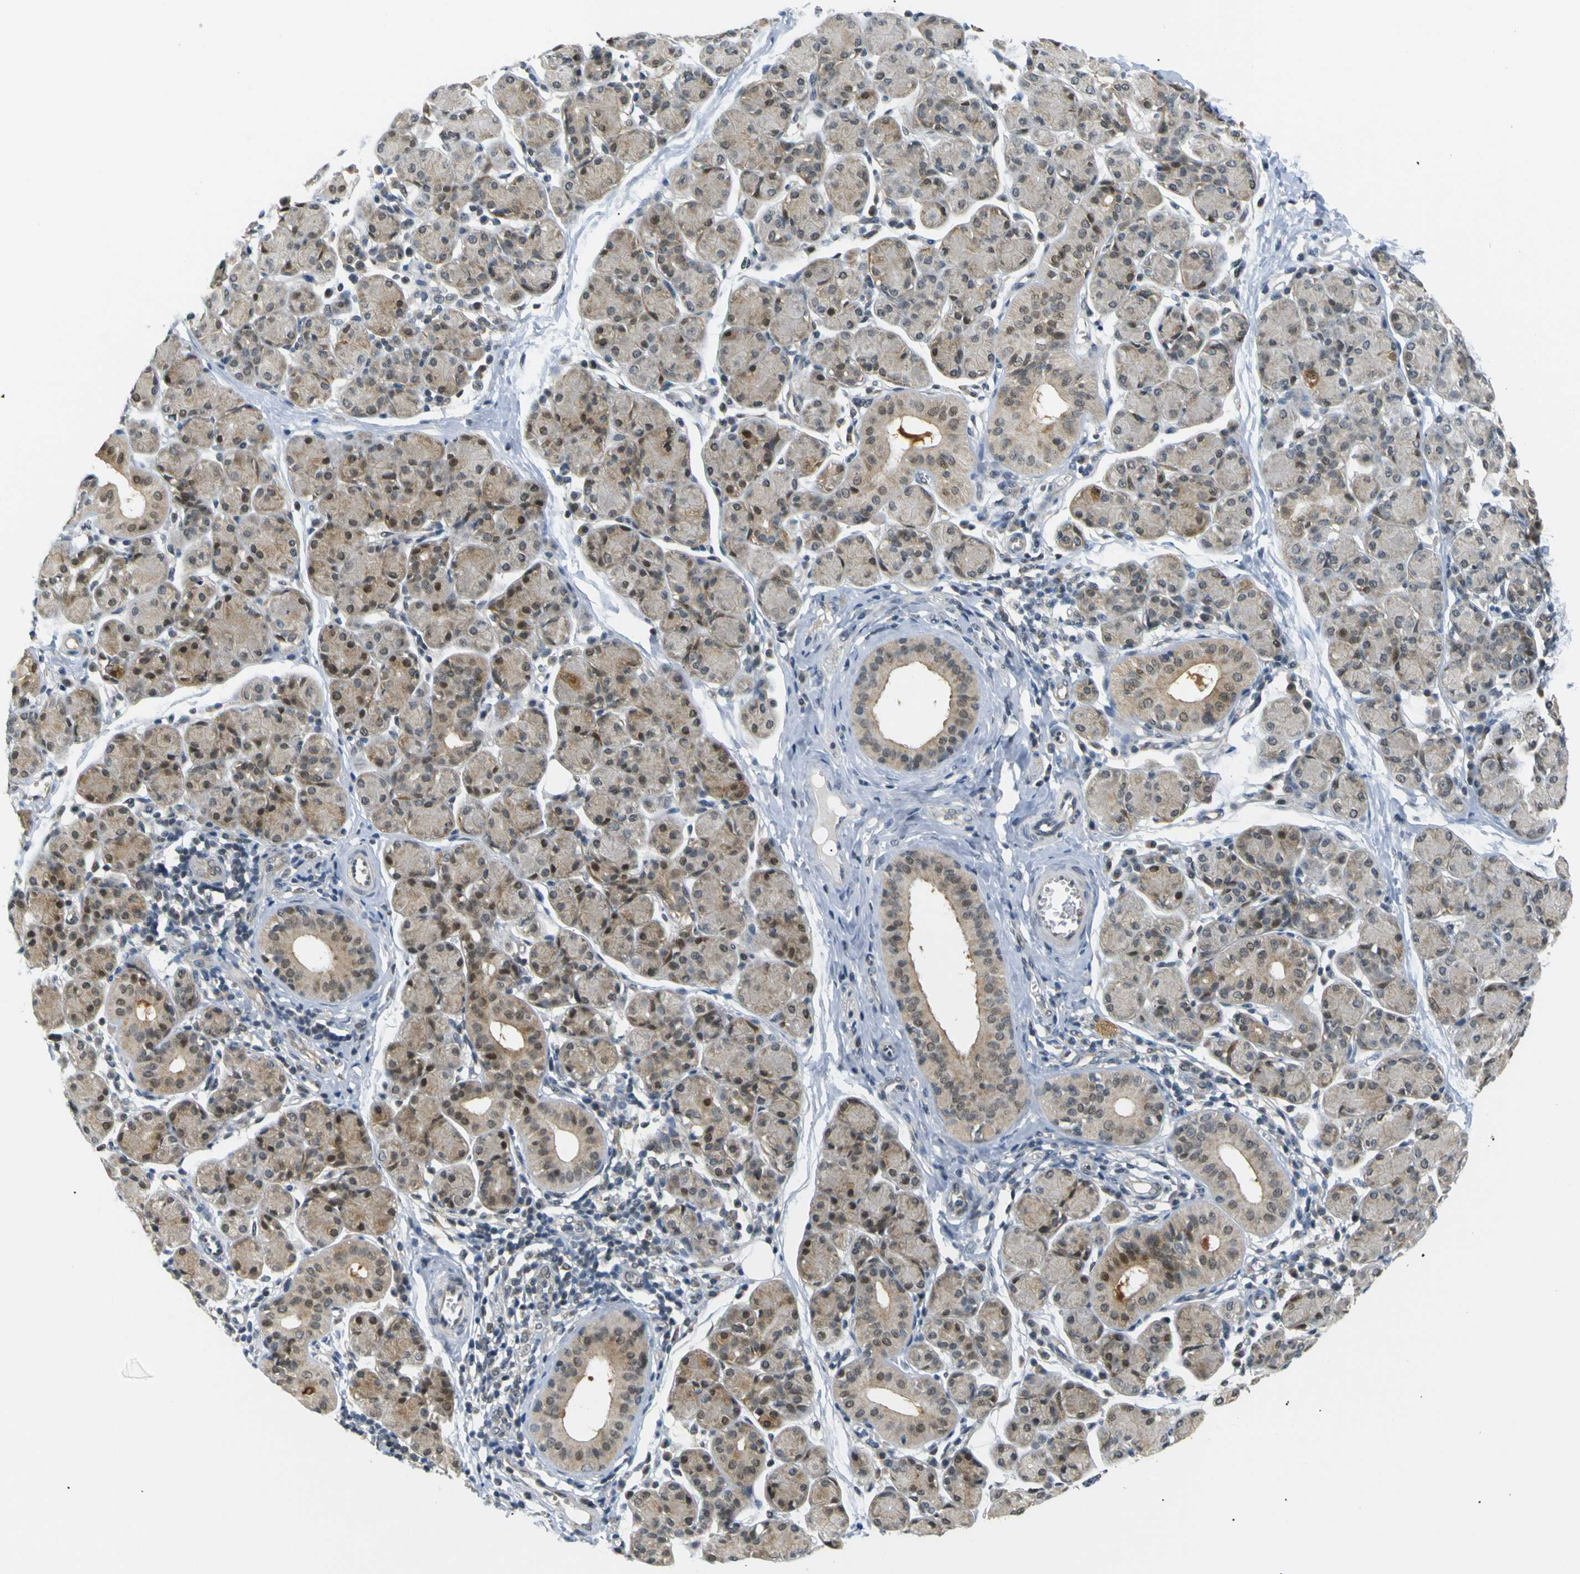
{"staining": {"intensity": "moderate", "quantity": "25%-75%", "location": "cytoplasmic/membranous,nuclear"}, "tissue": "salivary gland", "cell_type": "Glandular cells", "image_type": "normal", "snomed": [{"axis": "morphology", "description": "Normal tissue, NOS"}, {"axis": "morphology", "description": "Inflammation, NOS"}, {"axis": "topography", "description": "Lymph node"}, {"axis": "topography", "description": "Salivary gland"}], "caption": "Salivary gland stained with IHC displays moderate cytoplasmic/membranous,nuclear expression in about 25%-75% of glandular cells. The staining is performed using DAB brown chromogen to label protein expression. The nuclei are counter-stained blue using hematoxylin.", "gene": "SKP1", "patient": {"sex": "male", "age": 3}}